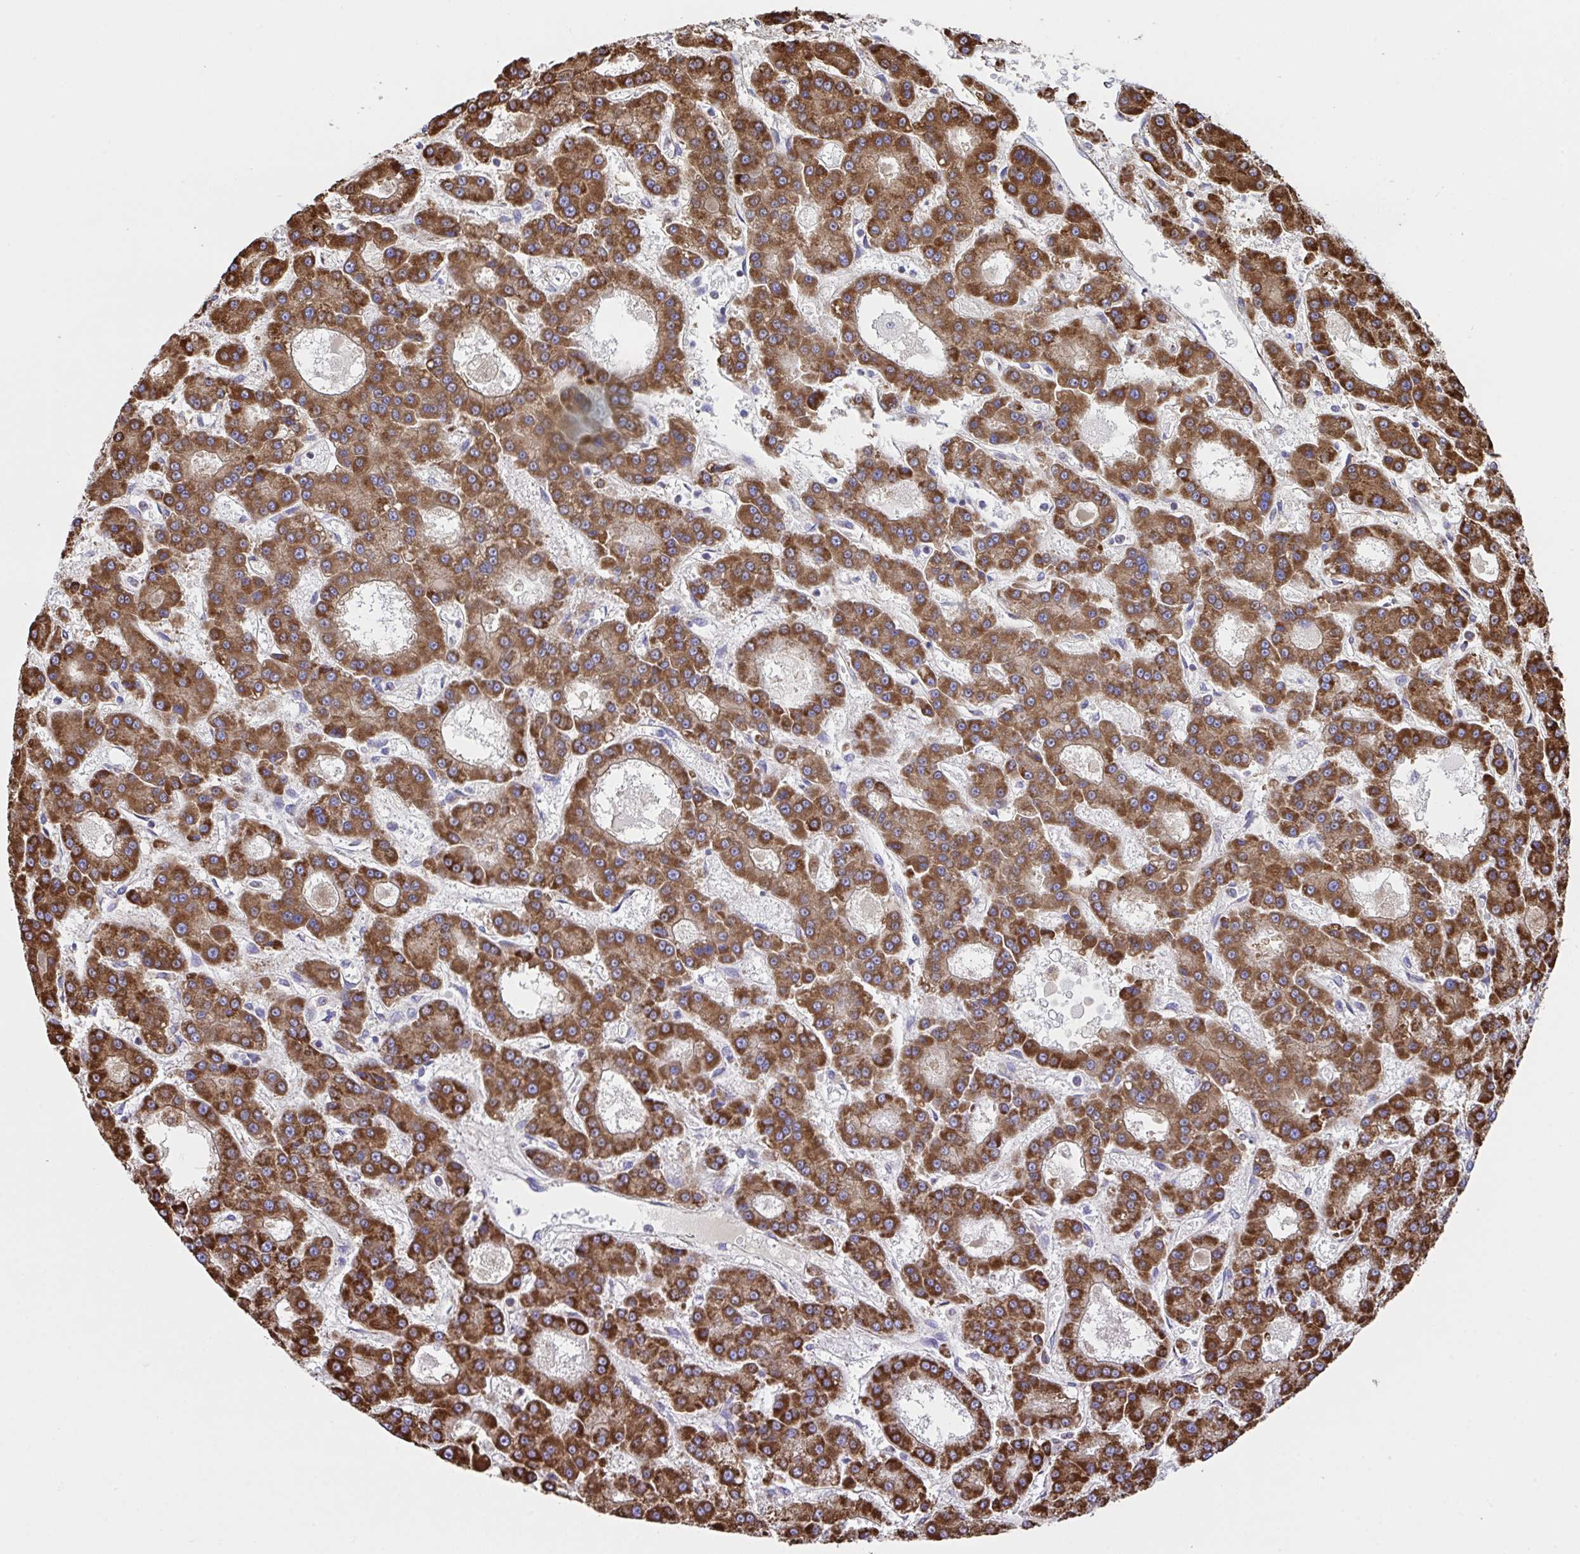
{"staining": {"intensity": "strong", "quantity": ">75%", "location": "cytoplasmic/membranous"}, "tissue": "liver cancer", "cell_type": "Tumor cells", "image_type": "cancer", "snomed": [{"axis": "morphology", "description": "Carcinoma, Hepatocellular, NOS"}, {"axis": "topography", "description": "Liver"}], "caption": "Human liver cancer stained with a brown dye exhibits strong cytoplasmic/membranous positive staining in approximately >75% of tumor cells.", "gene": "PCMTD2", "patient": {"sex": "male", "age": 70}}